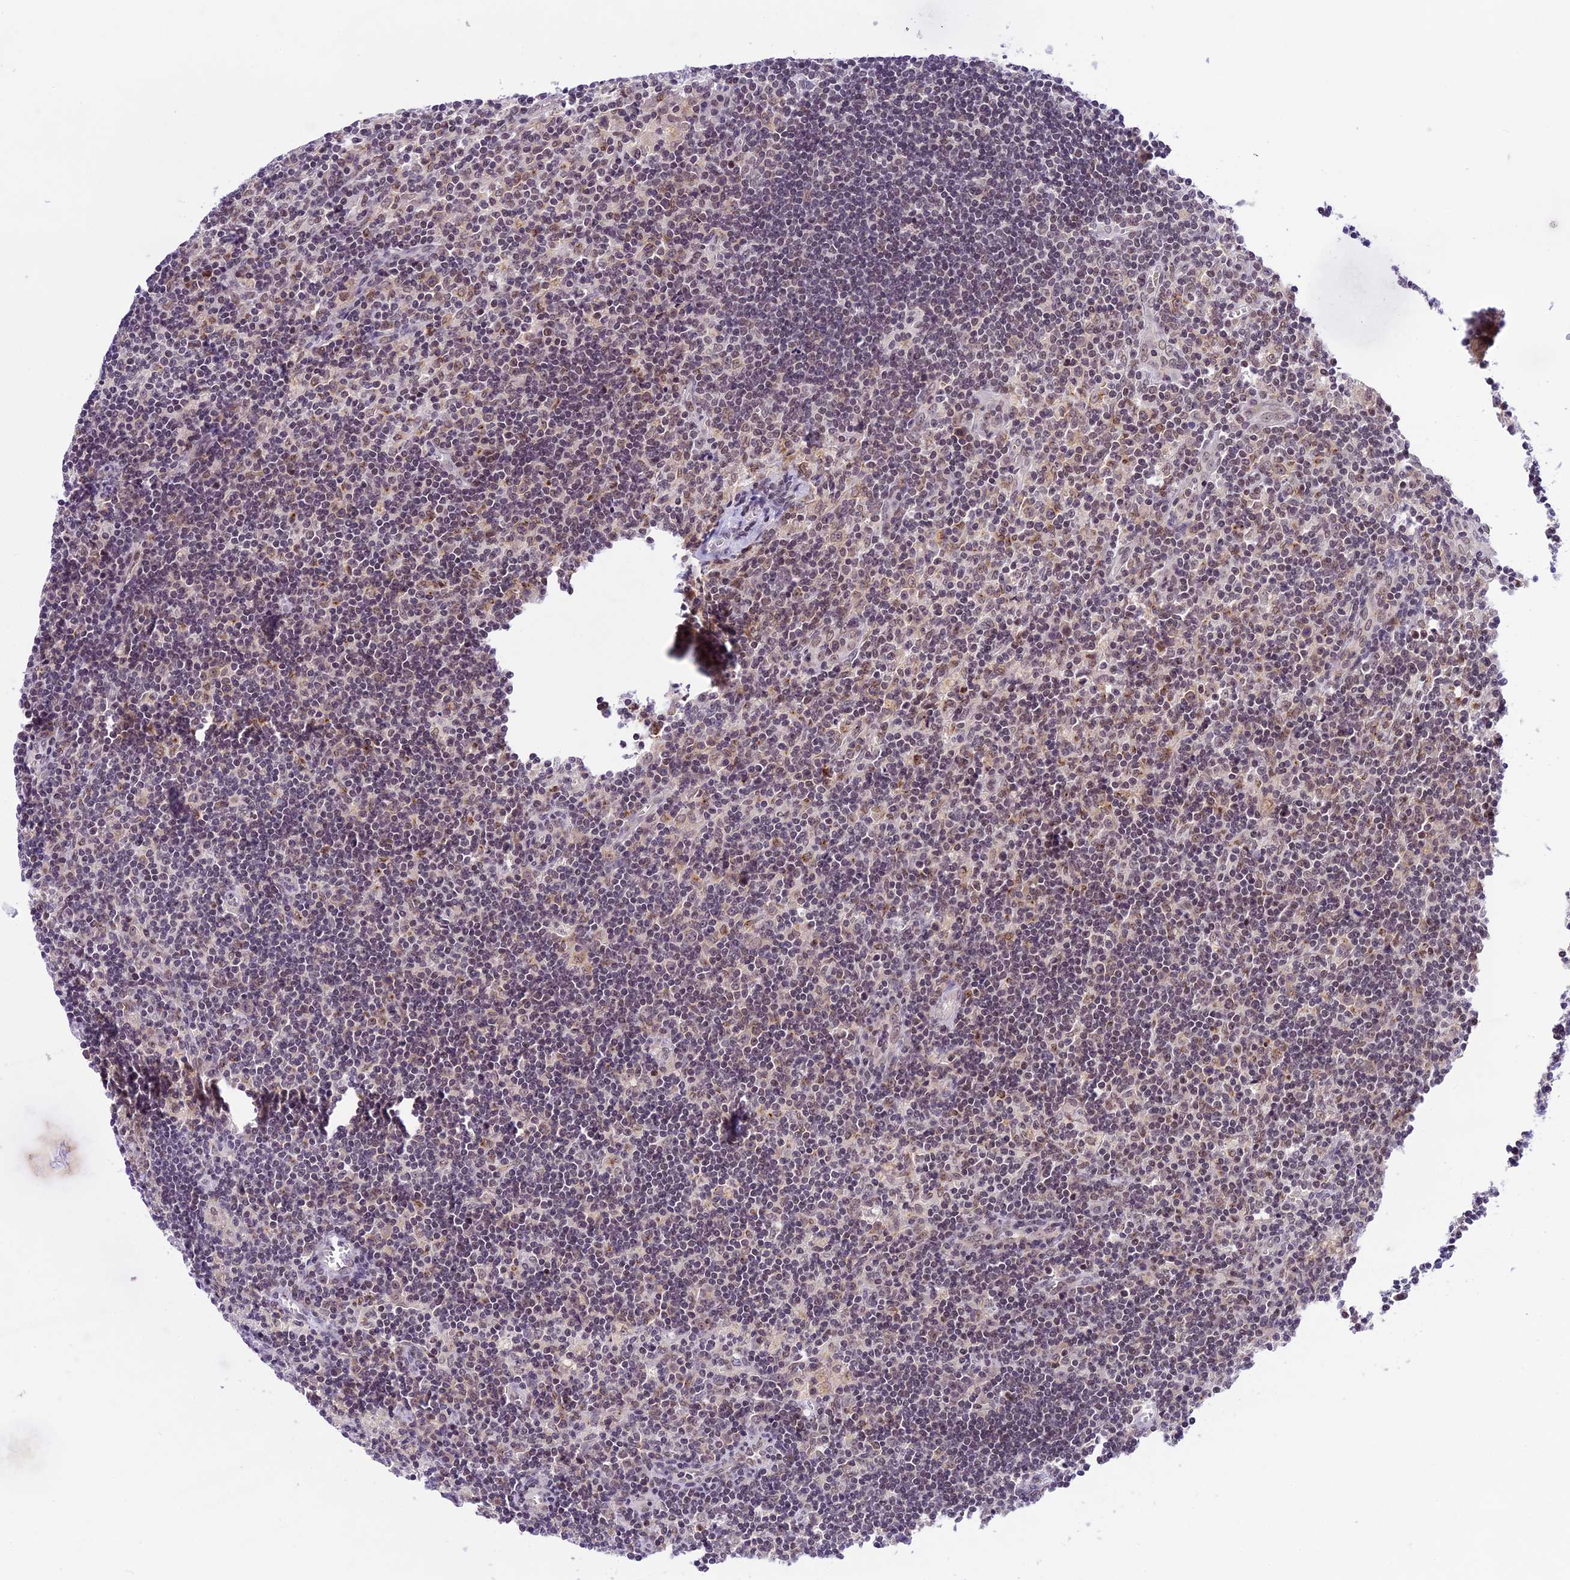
{"staining": {"intensity": "moderate", "quantity": ">75%", "location": "nuclear"}, "tissue": "lymph node", "cell_type": "Germinal center cells", "image_type": "normal", "snomed": [{"axis": "morphology", "description": "Normal tissue, NOS"}, {"axis": "topography", "description": "Lymph node"}], "caption": "Approximately >75% of germinal center cells in benign human lymph node reveal moderate nuclear protein staining as visualized by brown immunohistochemical staining.", "gene": "SHKBP1", "patient": {"sex": "male", "age": 58}}